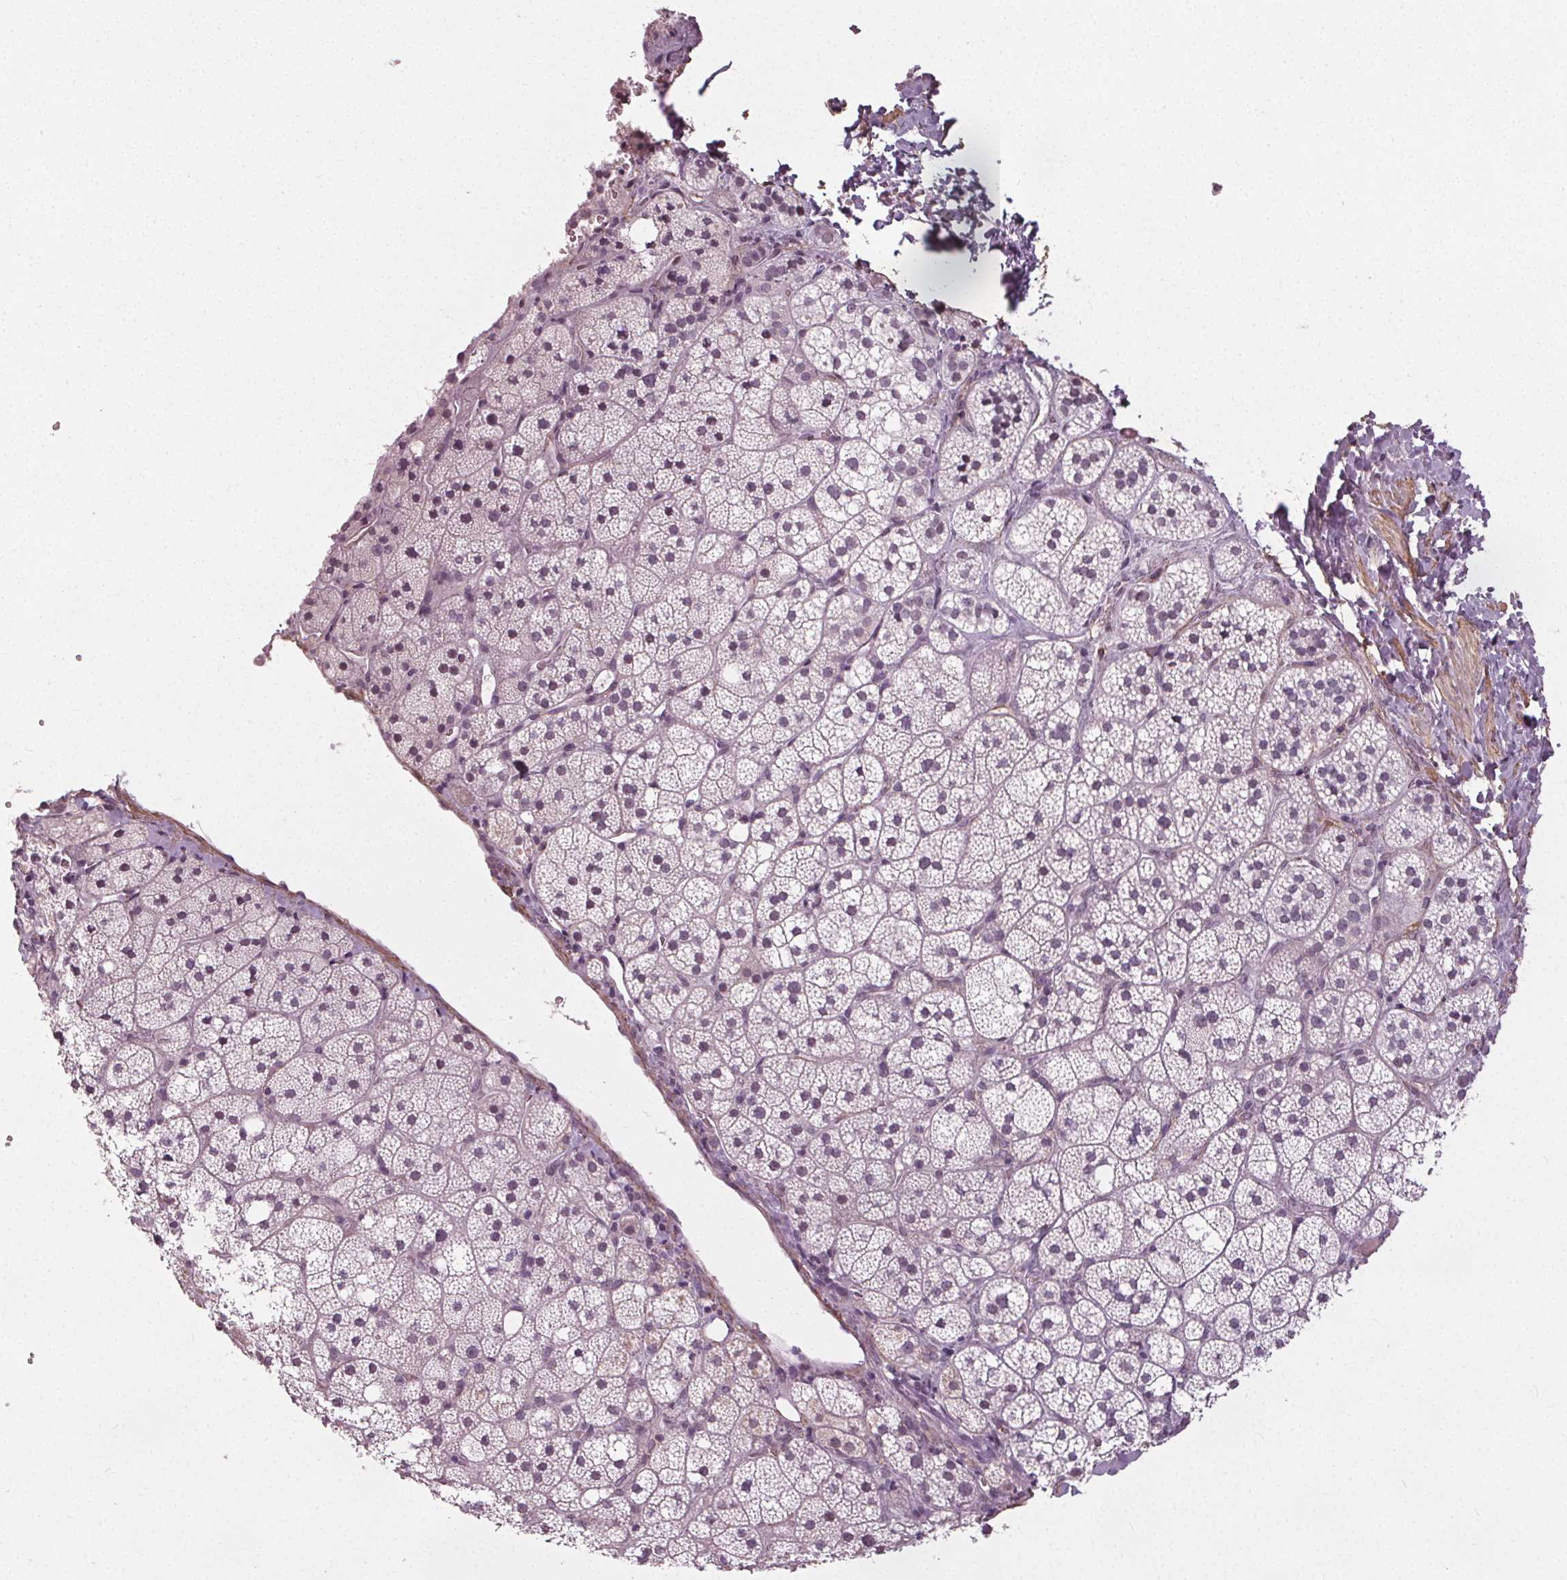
{"staining": {"intensity": "negative", "quantity": "none", "location": "none"}, "tissue": "adrenal gland", "cell_type": "Glandular cells", "image_type": "normal", "snomed": [{"axis": "morphology", "description": "Normal tissue, NOS"}, {"axis": "topography", "description": "Adrenal gland"}], "caption": "The immunohistochemistry photomicrograph has no significant staining in glandular cells of adrenal gland. (DAB (3,3'-diaminobenzidine) IHC, high magnification).", "gene": "PKP1", "patient": {"sex": "male", "age": 53}}